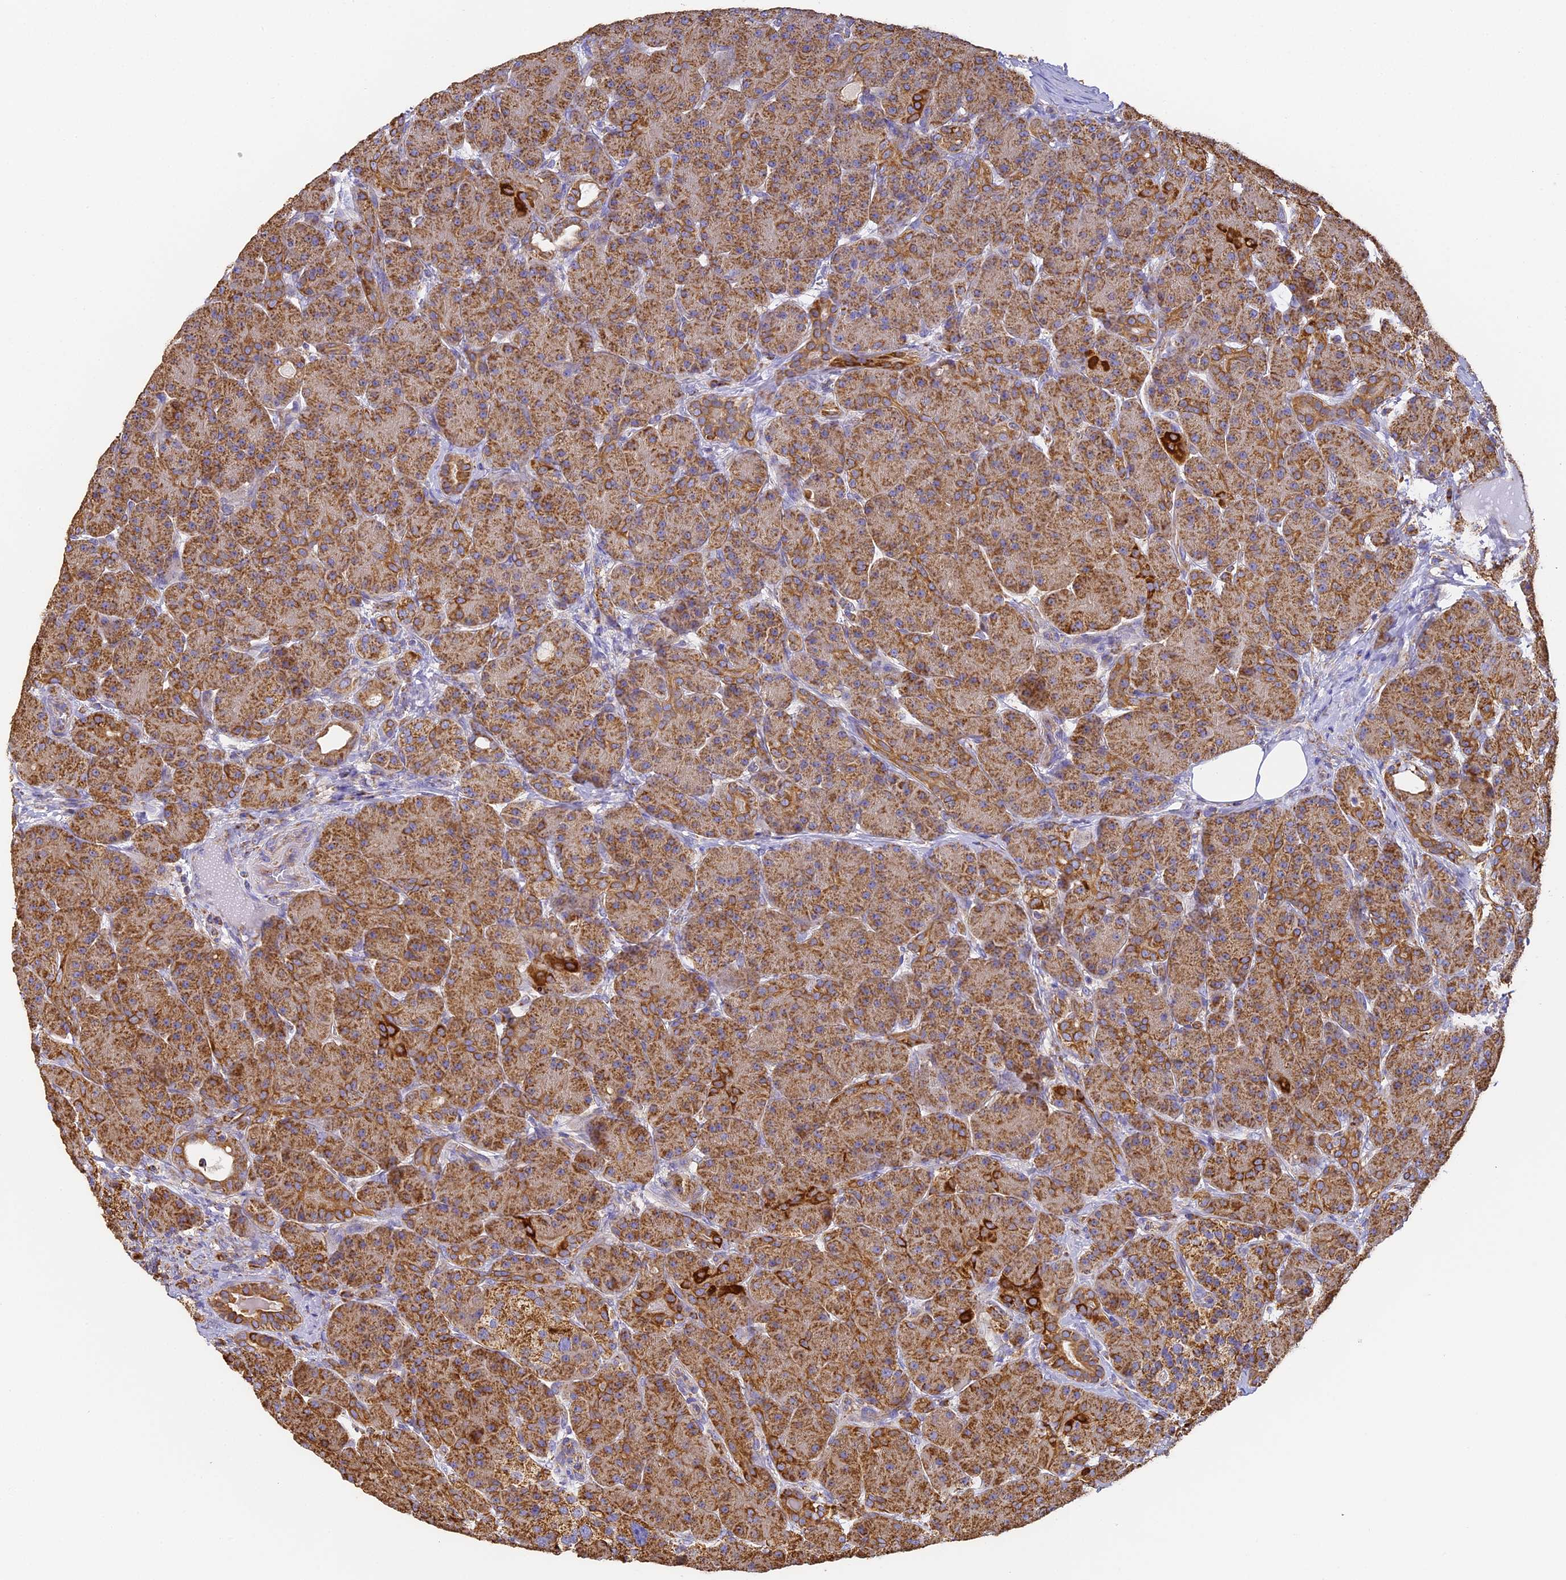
{"staining": {"intensity": "strong", "quantity": ">75%", "location": "cytoplasmic/membranous"}, "tissue": "pancreas", "cell_type": "Exocrine glandular cells", "image_type": "normal", "snomed": [{"axis": "morphology", "description": "Normal tissue, NOS"}, {"axis": "topography", "description": "Pancreas"}], "caption": "About >75% of exocrine glandular cells in normal pancreas display strong cytoplasmic/membranous protein expression as visualized by brown immunohistochemical staining.", "gene": "COX6C", "patient": {"sex": "male", "age": 63}}